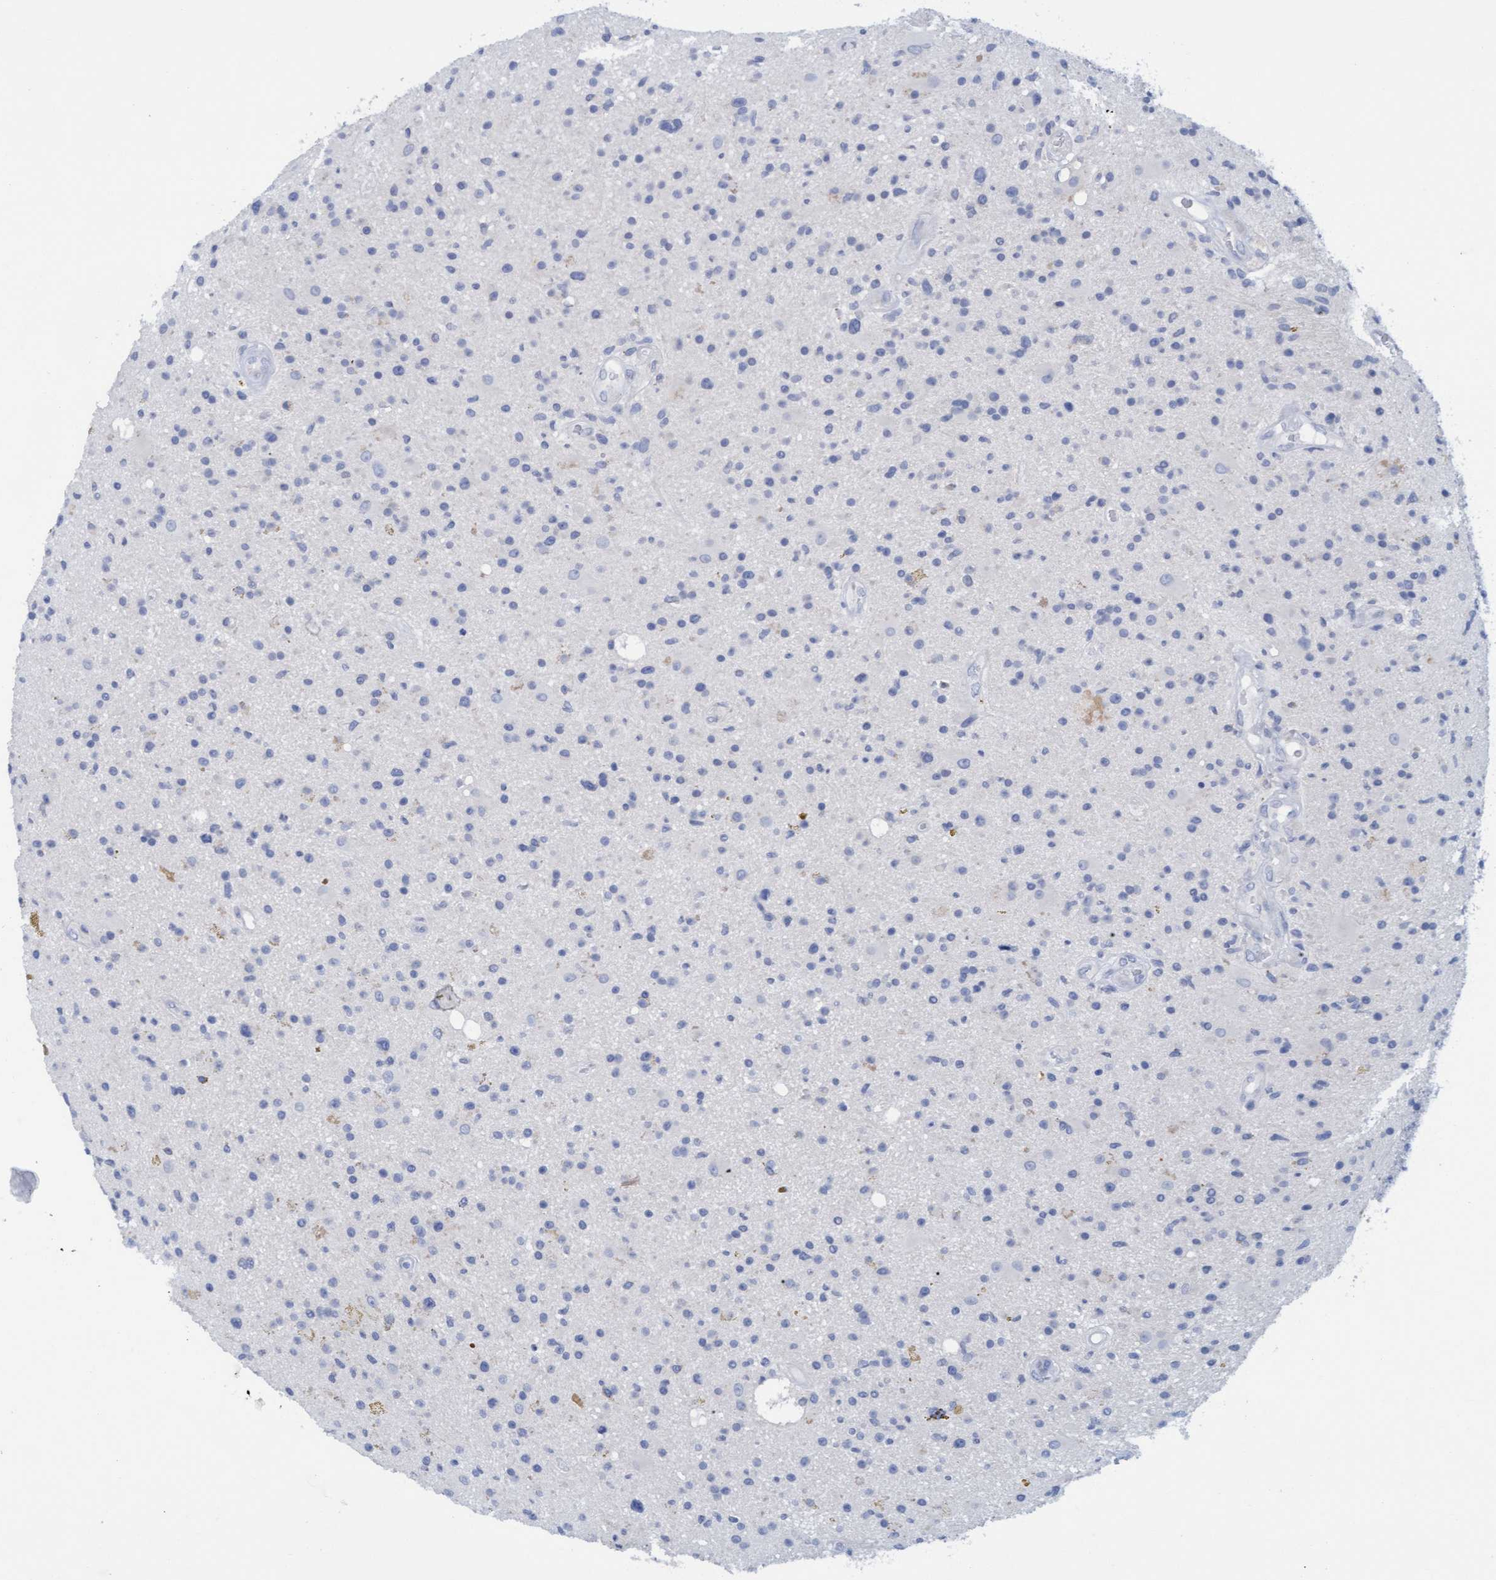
{"staining": {"intensity": "negative", "quantity": "none", "location": "none"}, "tissue": "glioma", "cell_type": "Tumor cells", "image_type": "cancer", "snomed": [{"axis": "morphology", "description": "Glioma, malignant, High grade"}, {"axis": "topography", "description": "Brain"}], "caption": "Tumor cells show no significant protein expression in glioma.", "gene": "SSTR3", "patient": {"sex": "male", "age": 33}}